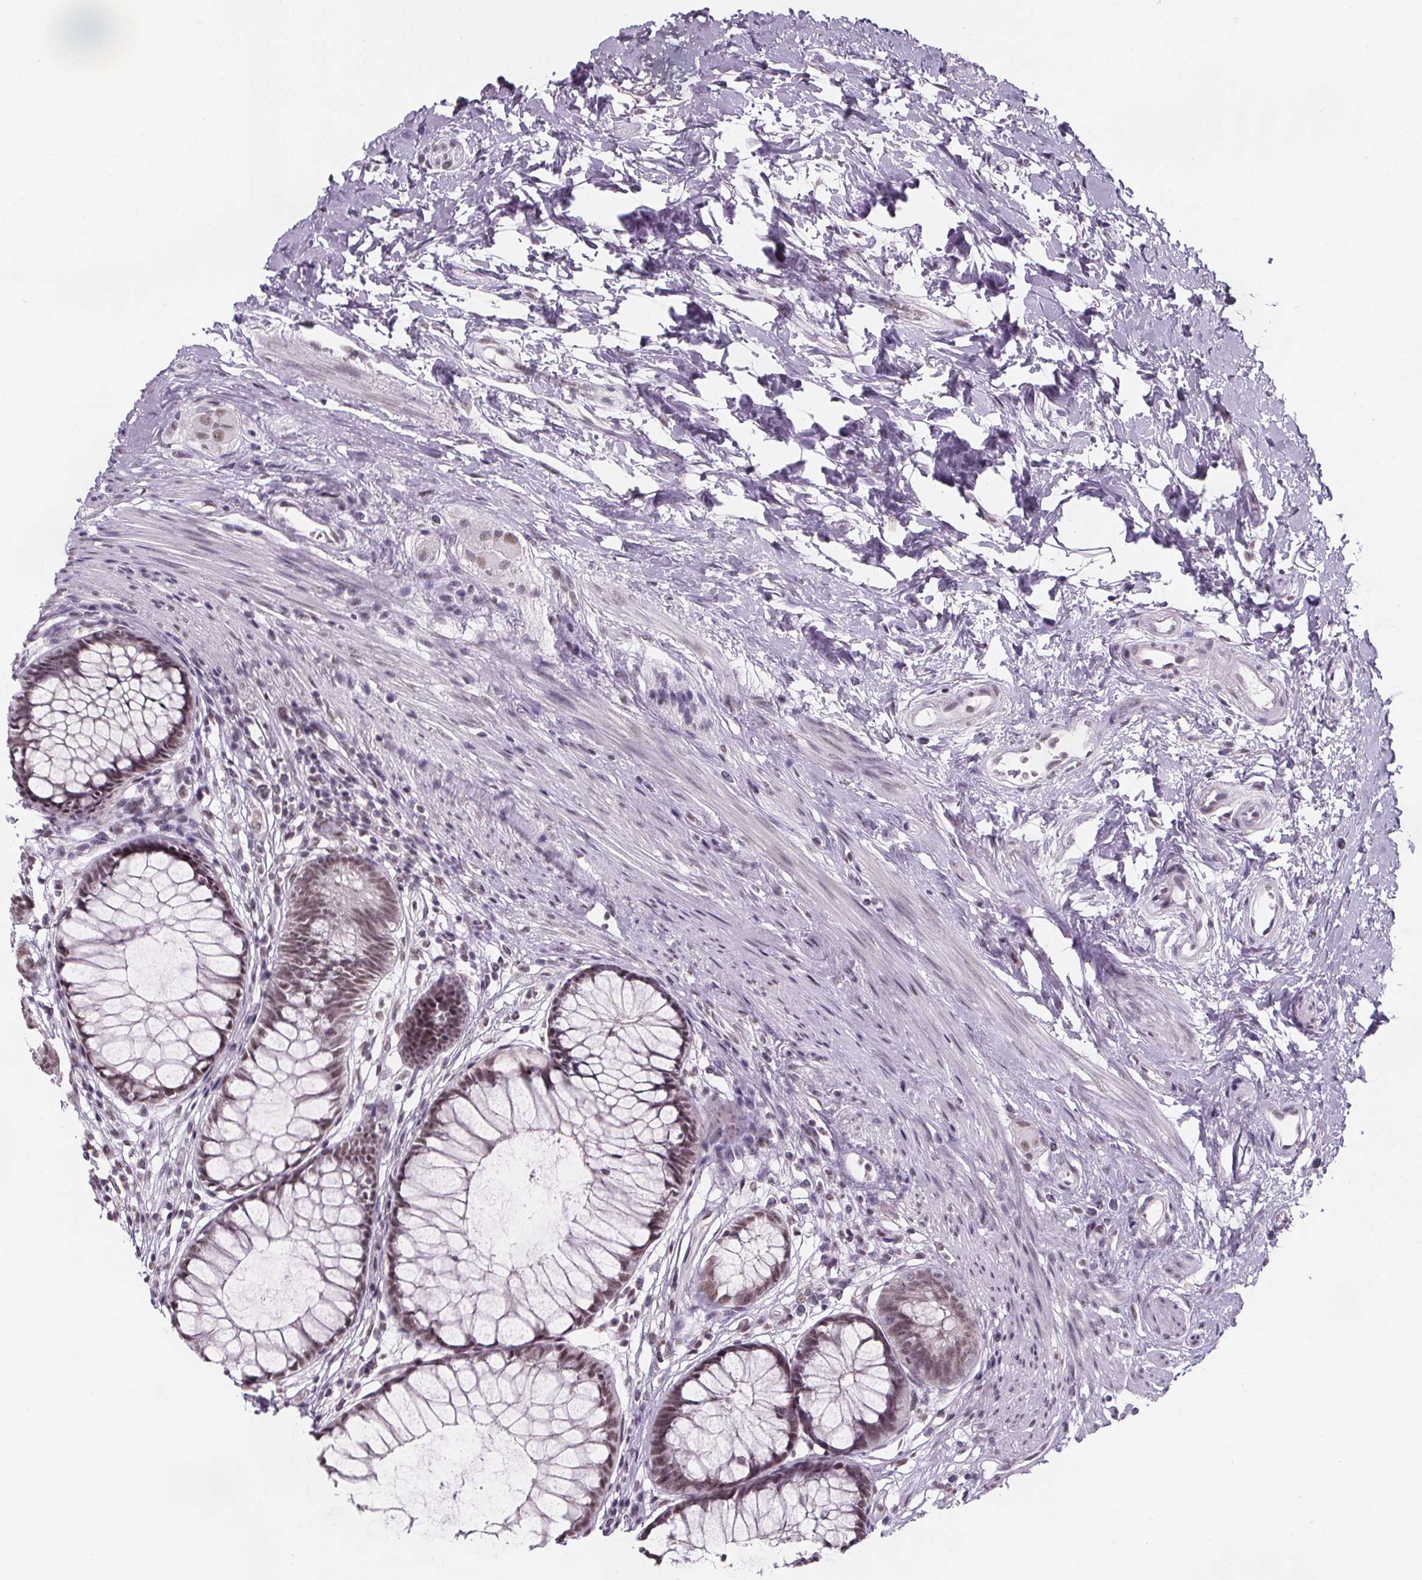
{"staining": {"intensity": "weak", "quantity": ">75%", "location": "nuclear"}, "tissue": "rectum", "cell_type": "Glandular cells", "image_type": "normal", "snomed": [{"axis": "morphology", "description": "Normal tissue, NOS"}, {"axis": "topography", "description": "Smooth muscle"}, {"axis": "topography", "description": "Rectum"}], "caption": "Benign rectum displays weak nuclear expression in about >75% of glandular cells, visualized by immunohistochemistry.", "gene": "ZNF572", "patient": {"sex": "male", "age": 53}}